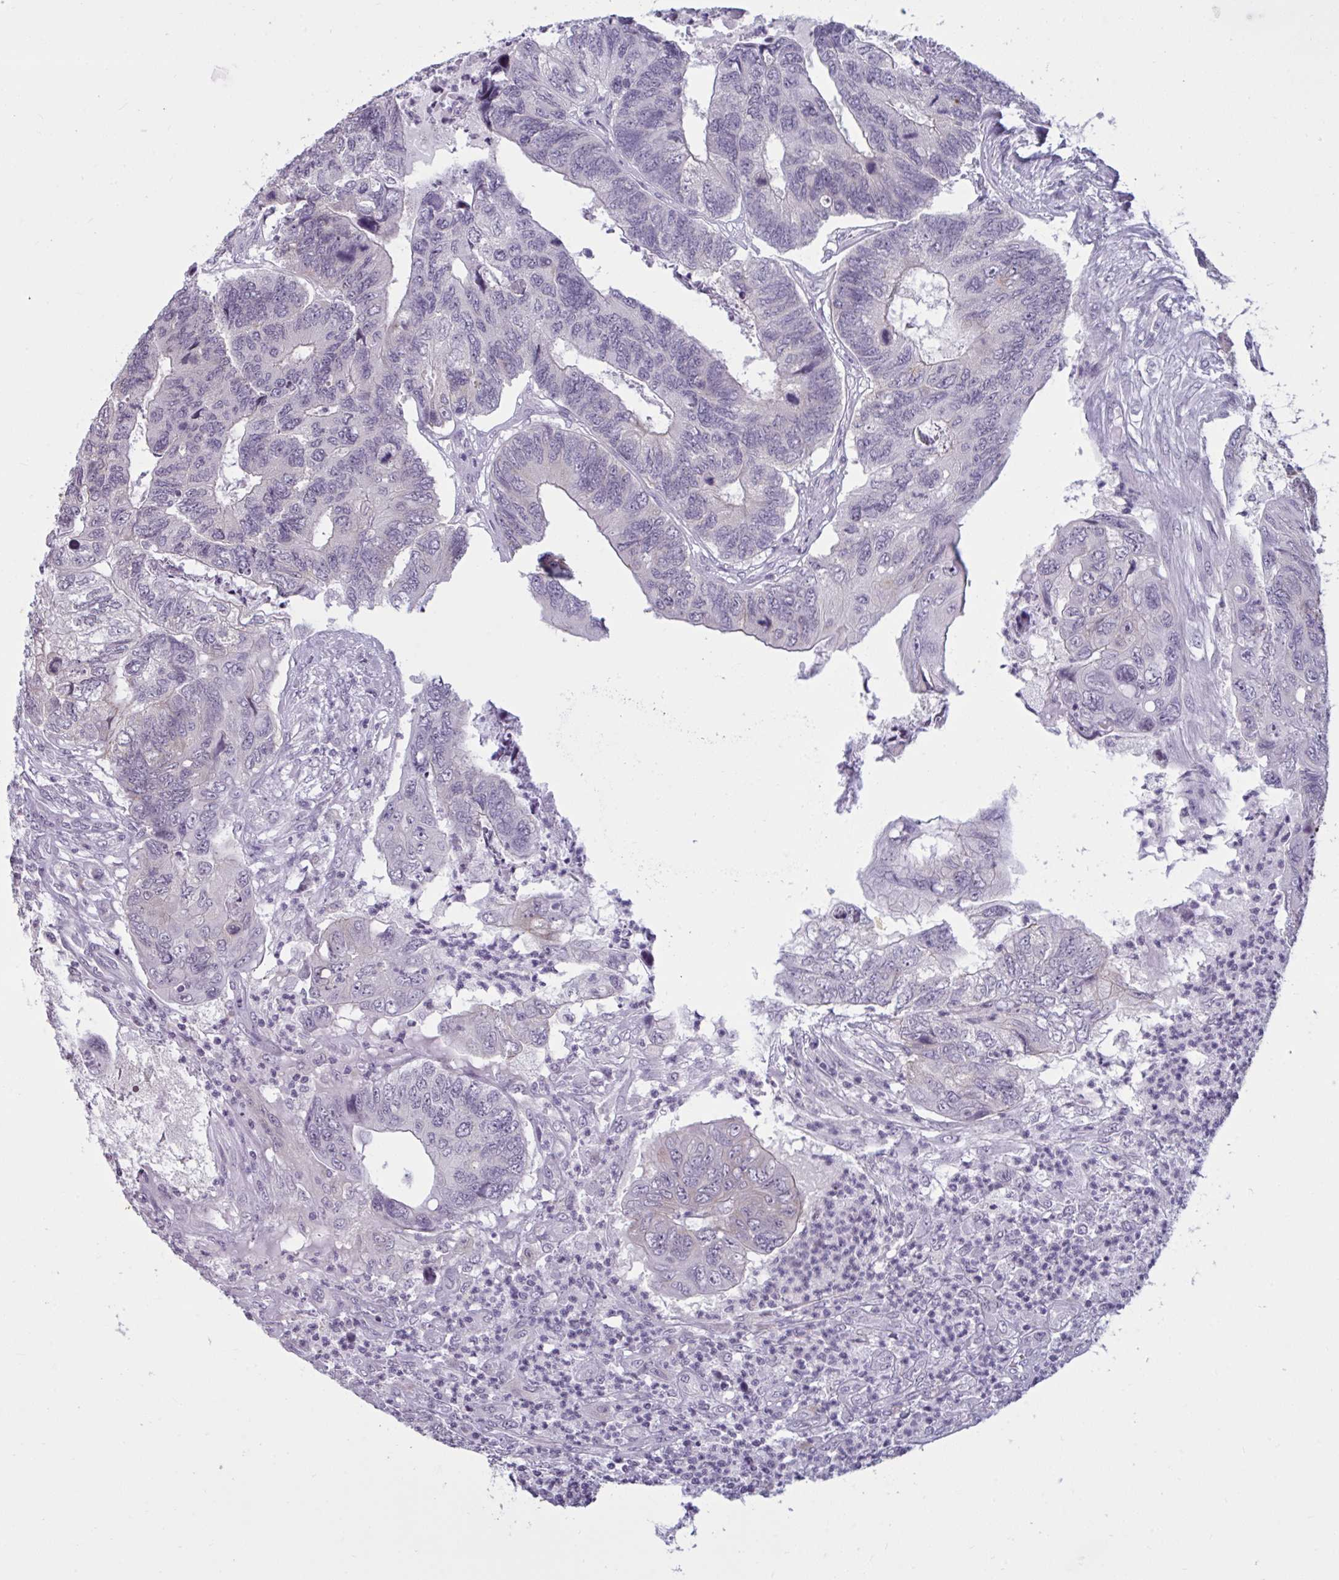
{"staining": {"intensity": "moderate", "quantity": "25%-75%", "location": "cytoplasmic/membranous"}, "tissue": "colorectal cancer", "cell_type": "Tumor cells", "image_type": "cancer", "snomed": [{"axis": "morphology", "description": "Adenocarcinoma, NOS"}, {"axis": "topography", "description": "Colon"}], "caption": "This is an image of IHC staining of colorectal cancer (adenocarcinoma), which shows moderate positivity in the cytoplasmic/membranous of tumor cells.", "gene": "TBC1D4", "patient": {"sex": "female", "age": 67}}